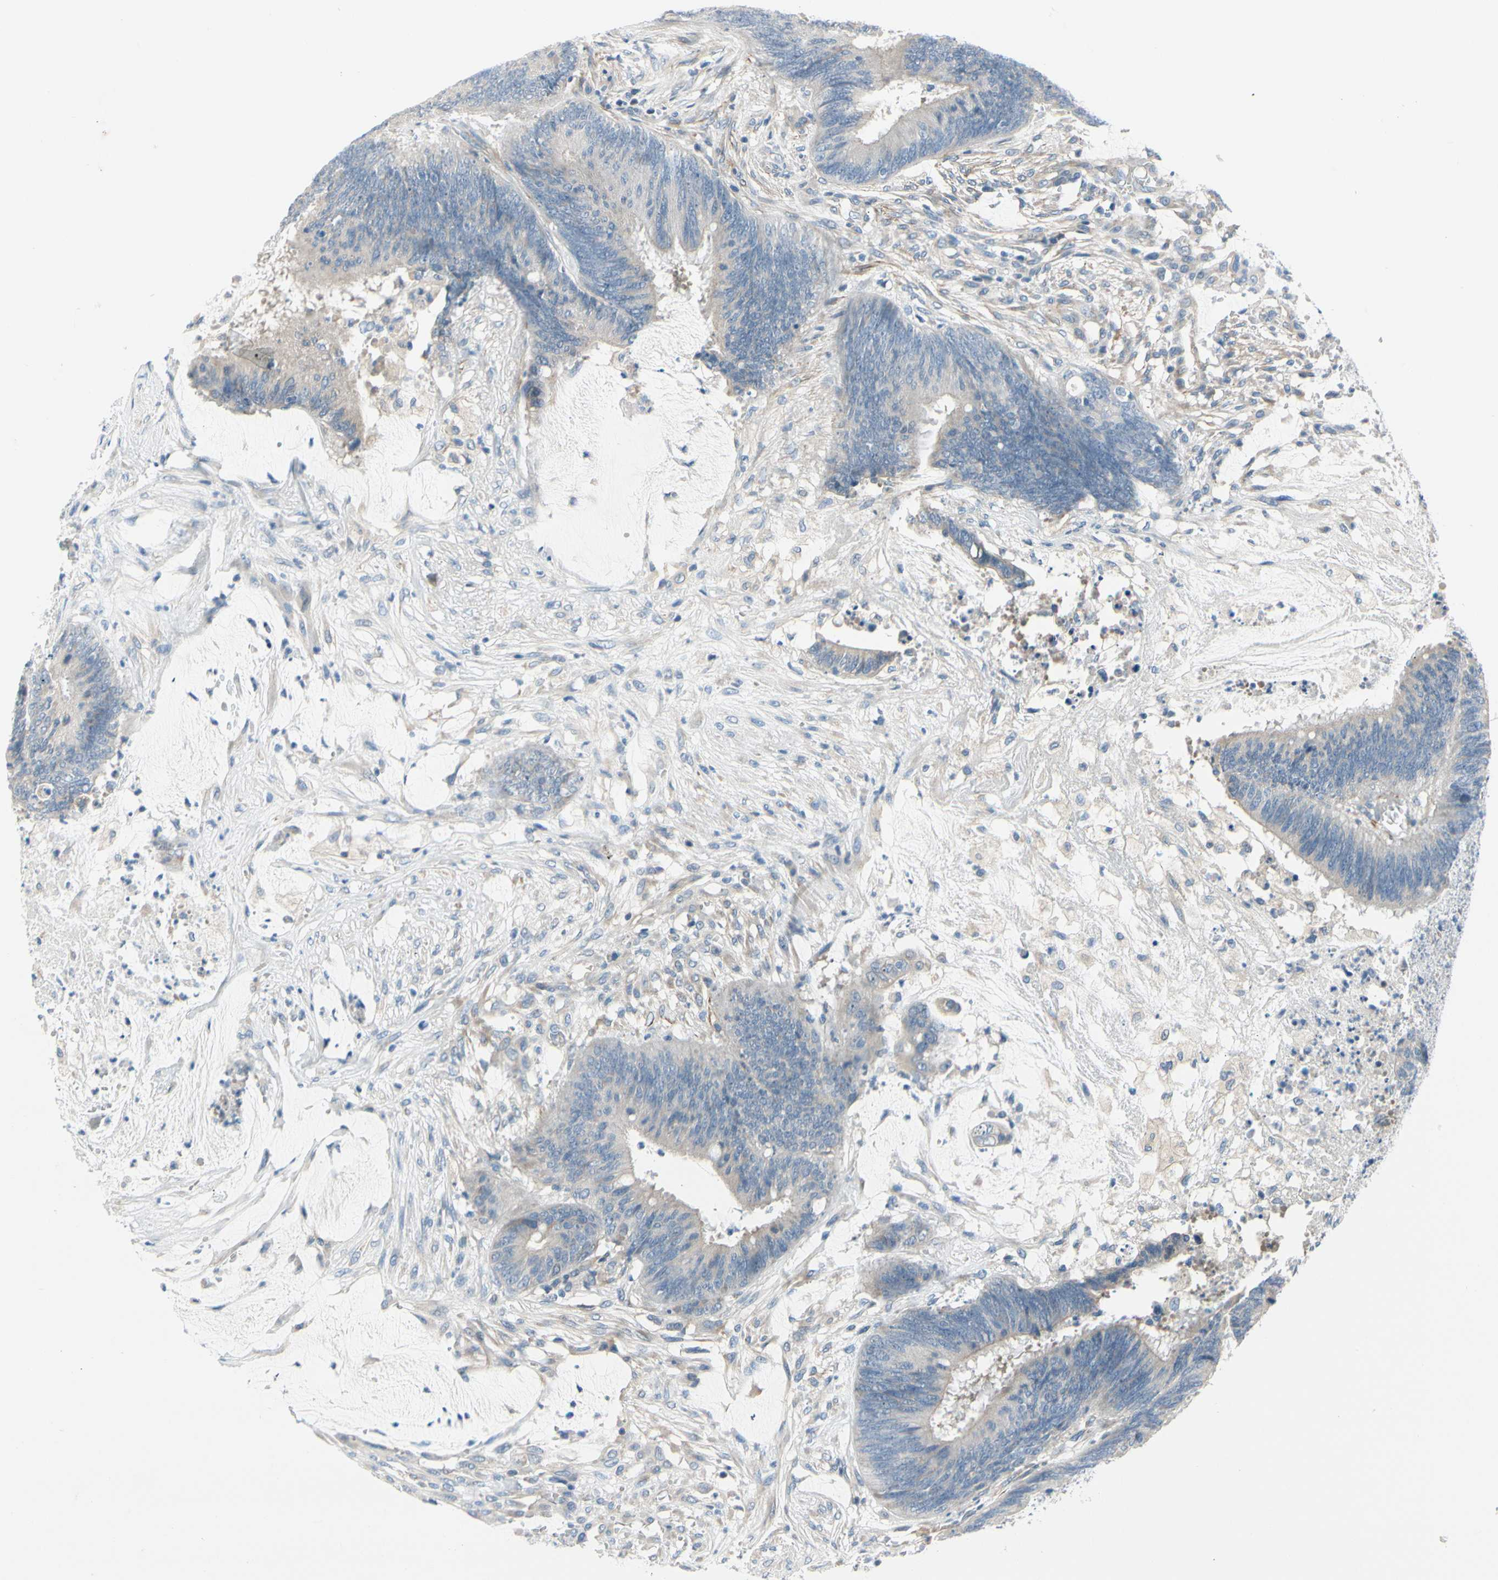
{"staining": {"intensity": "negative", "quantity": "none", "location": "none"}, "tissue": "colorectal cancer", "cell_type": "Tumor cells", "image_type": "cancer", "snomed": [{"axis": "morphology", "description": "Adenocarcinoma, NOS"}, {"axis": "topography", "description": "Rectum"}], "caption": "High power microscopy micrograph of an immunohistochemistry image of colorectal cancer, revealing no significant positivity in tumor cells.", "gene": "FCER2", "patient": {"sex": "female", "age": 66}}